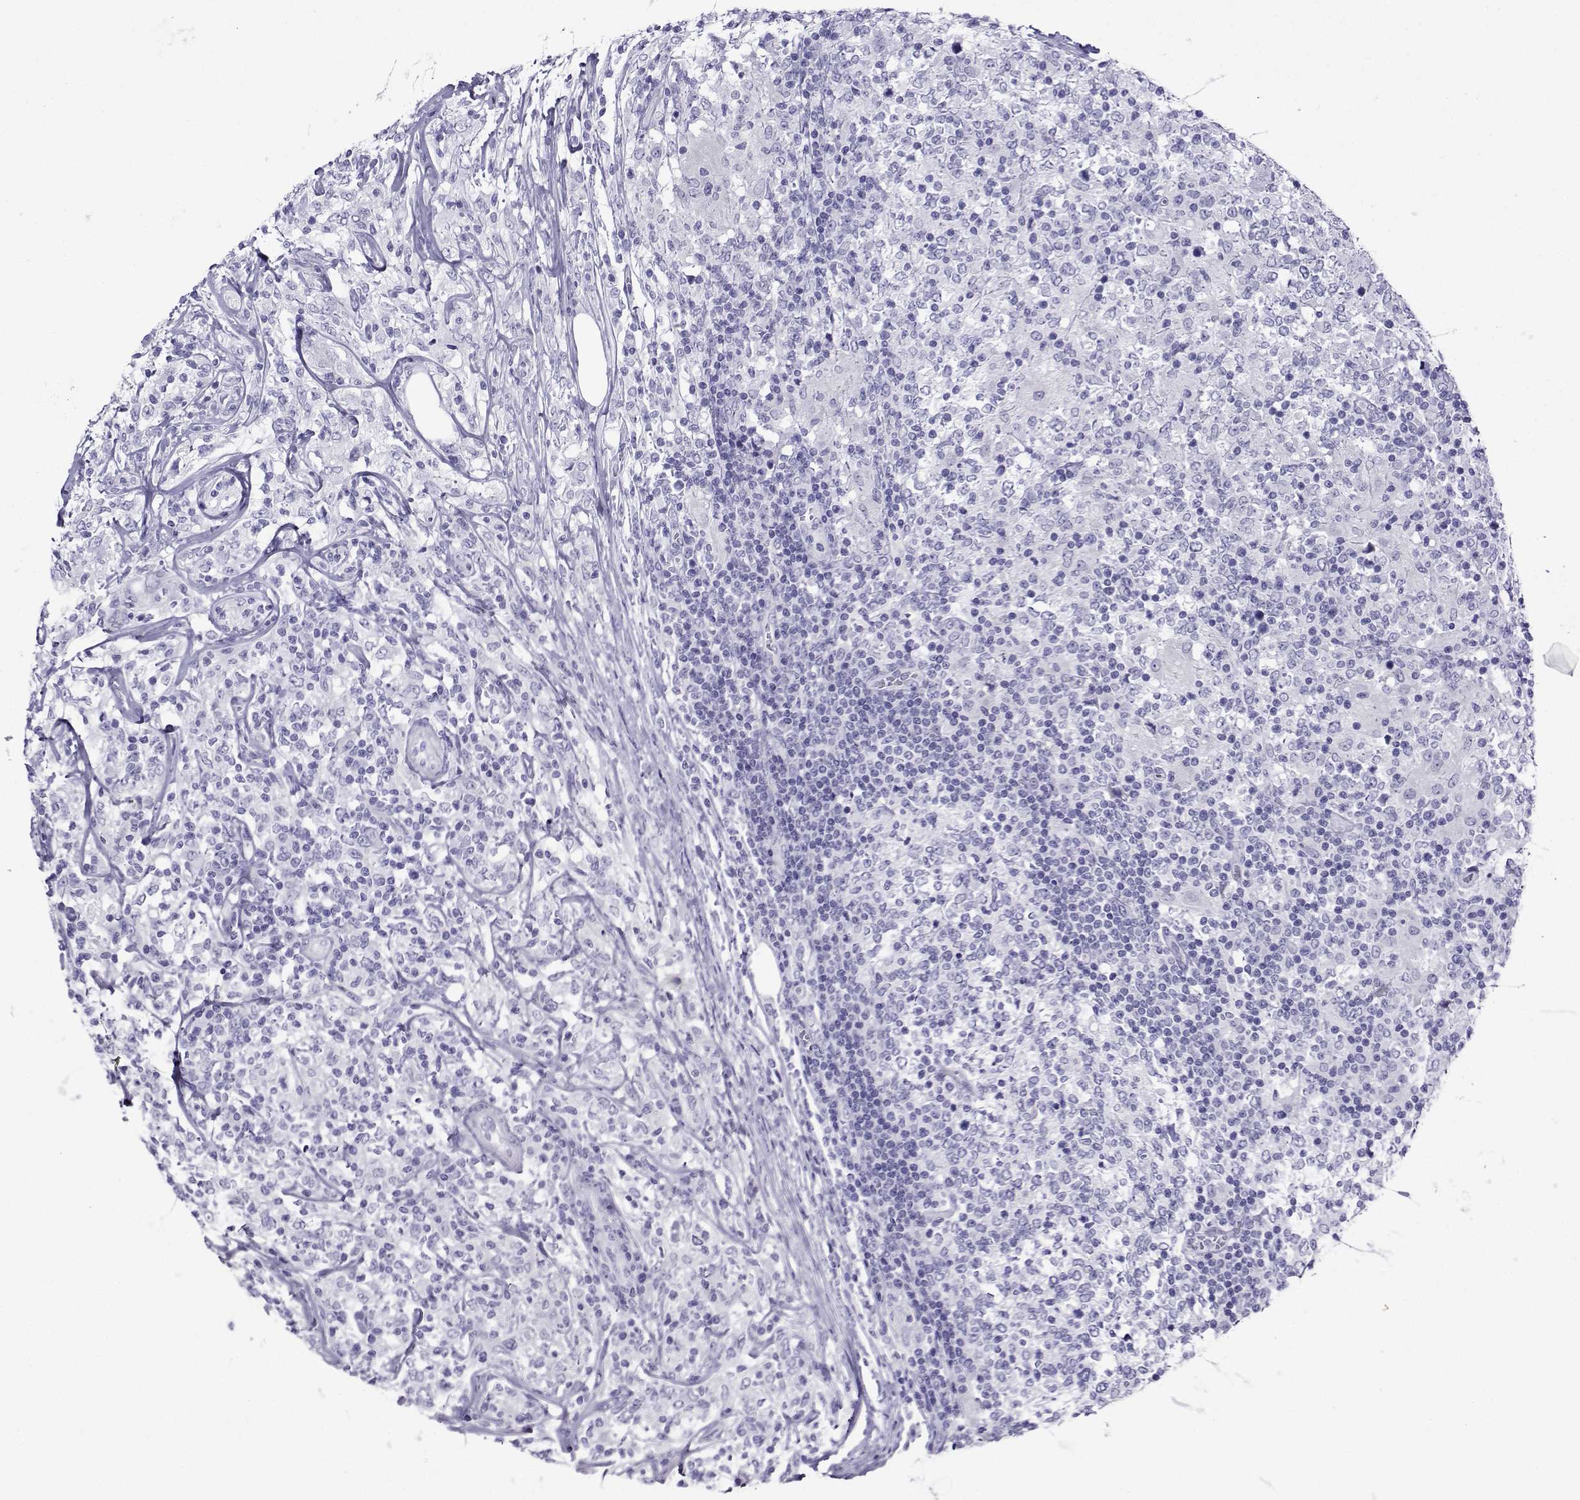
{"staining": {"intensity": "negative", "quantity": "none", "location": "none"}, "tissue": "lymphoma", "cell_type": "Tumor cells", "image_type": "cancer", "snomed": [{"axis": "morphology", "description": "Malignant lymphoma, non-Hodgkin's type, High grade"}, {"axis": "topography", "description": "Lymph node"}], "caption": "This is an immunohistochemistry (IHC) photomicrograph of high-grade malignant lymphoma, non-Hodgkin's type. There is no positivity in tumor cells.", "gene": "CRYBB1", "patient": {"sex": "female", "age": 84}}